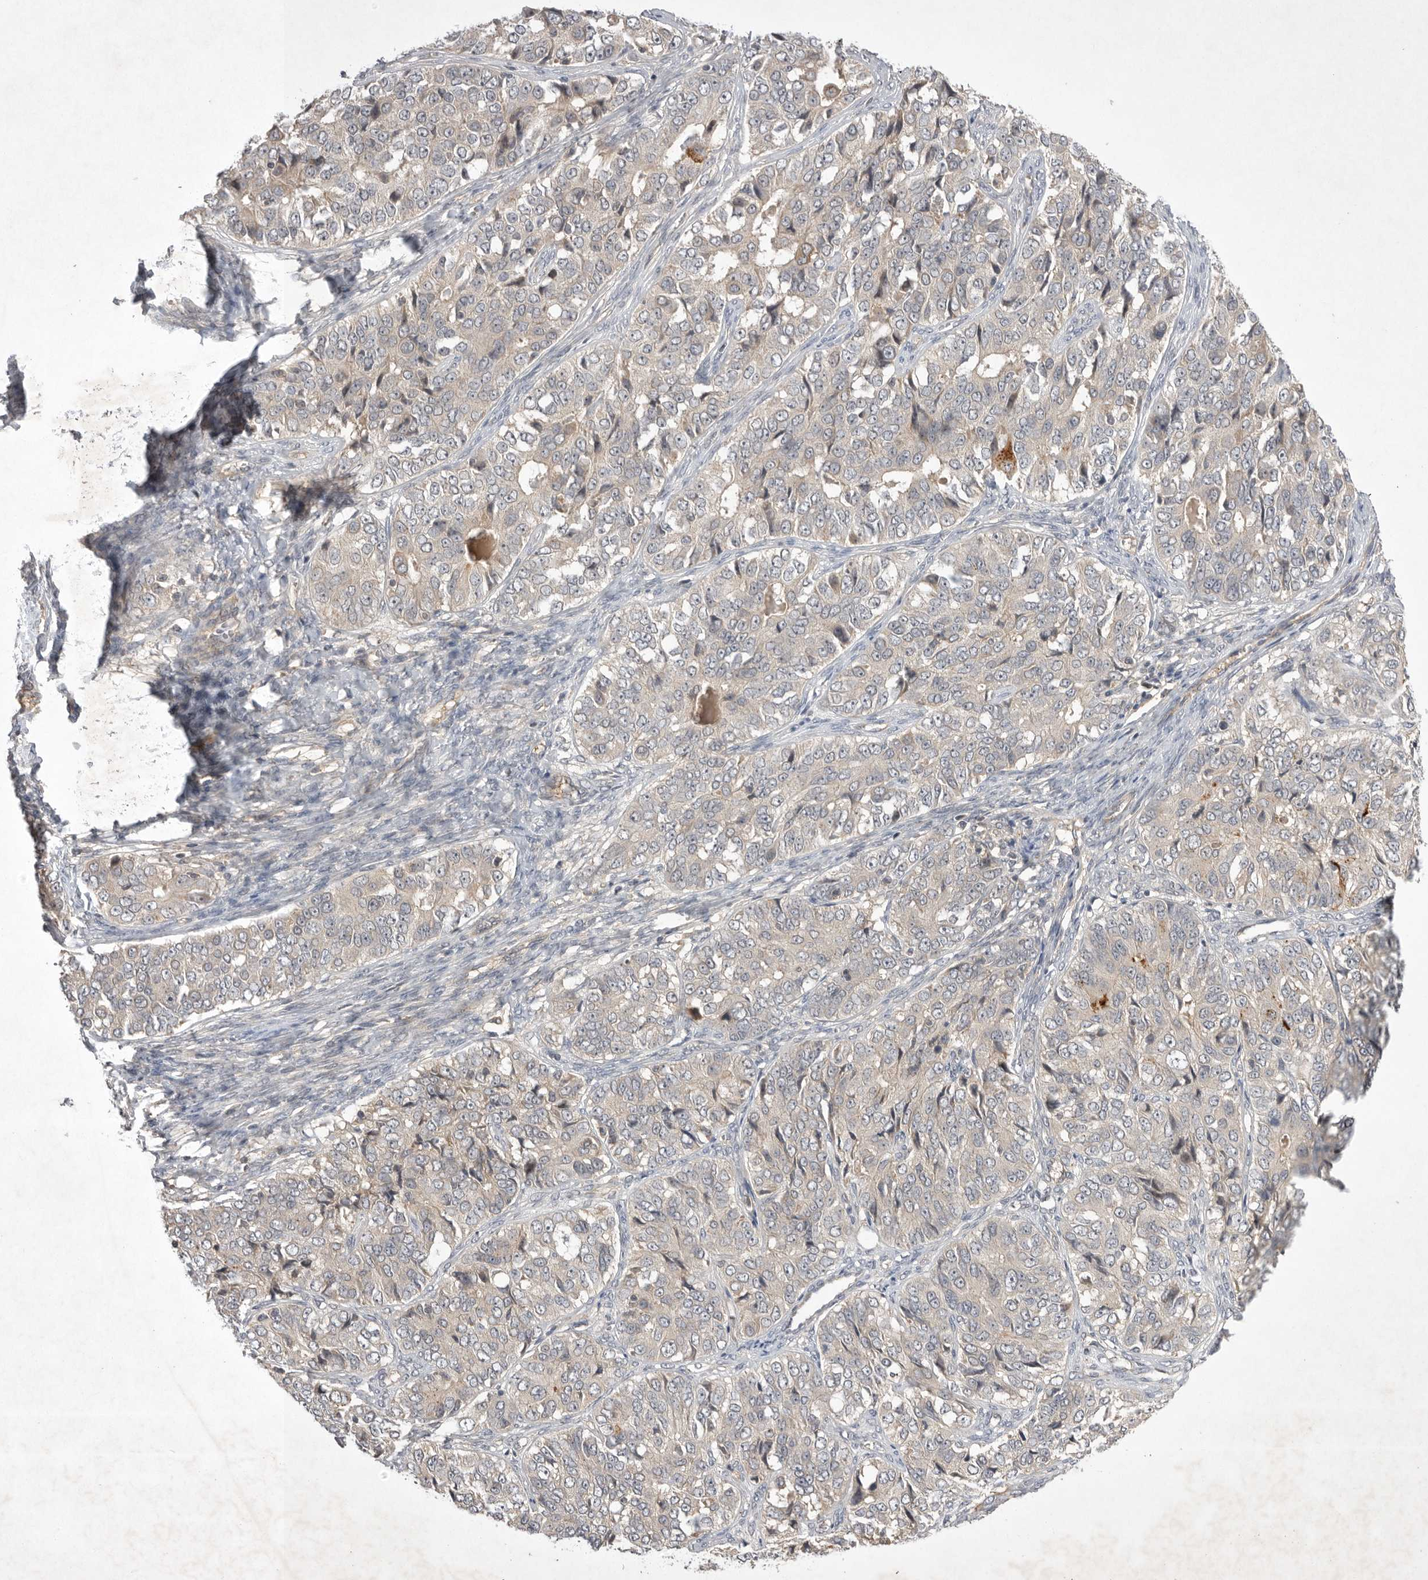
{"staining": {"intensity": "negative", "quantity": "none", "location": "none"}, "tissue": "ovarian cancer", "cell_type": "Tumor cells", "image_type": "cancer", "snomed": [{"axis": "morphology", "description": "Carcinoma, endometroid"}, {"axis": "topography", "description": "Ovary"}], "caption": "Ovarian cancer (endometroid carcinoma) stained for a protein using immunohistochemistry (IHC) shows no expression tumor cells.", "gene": "NRCAM", "patient": {"sex": "female", "age": 51}}